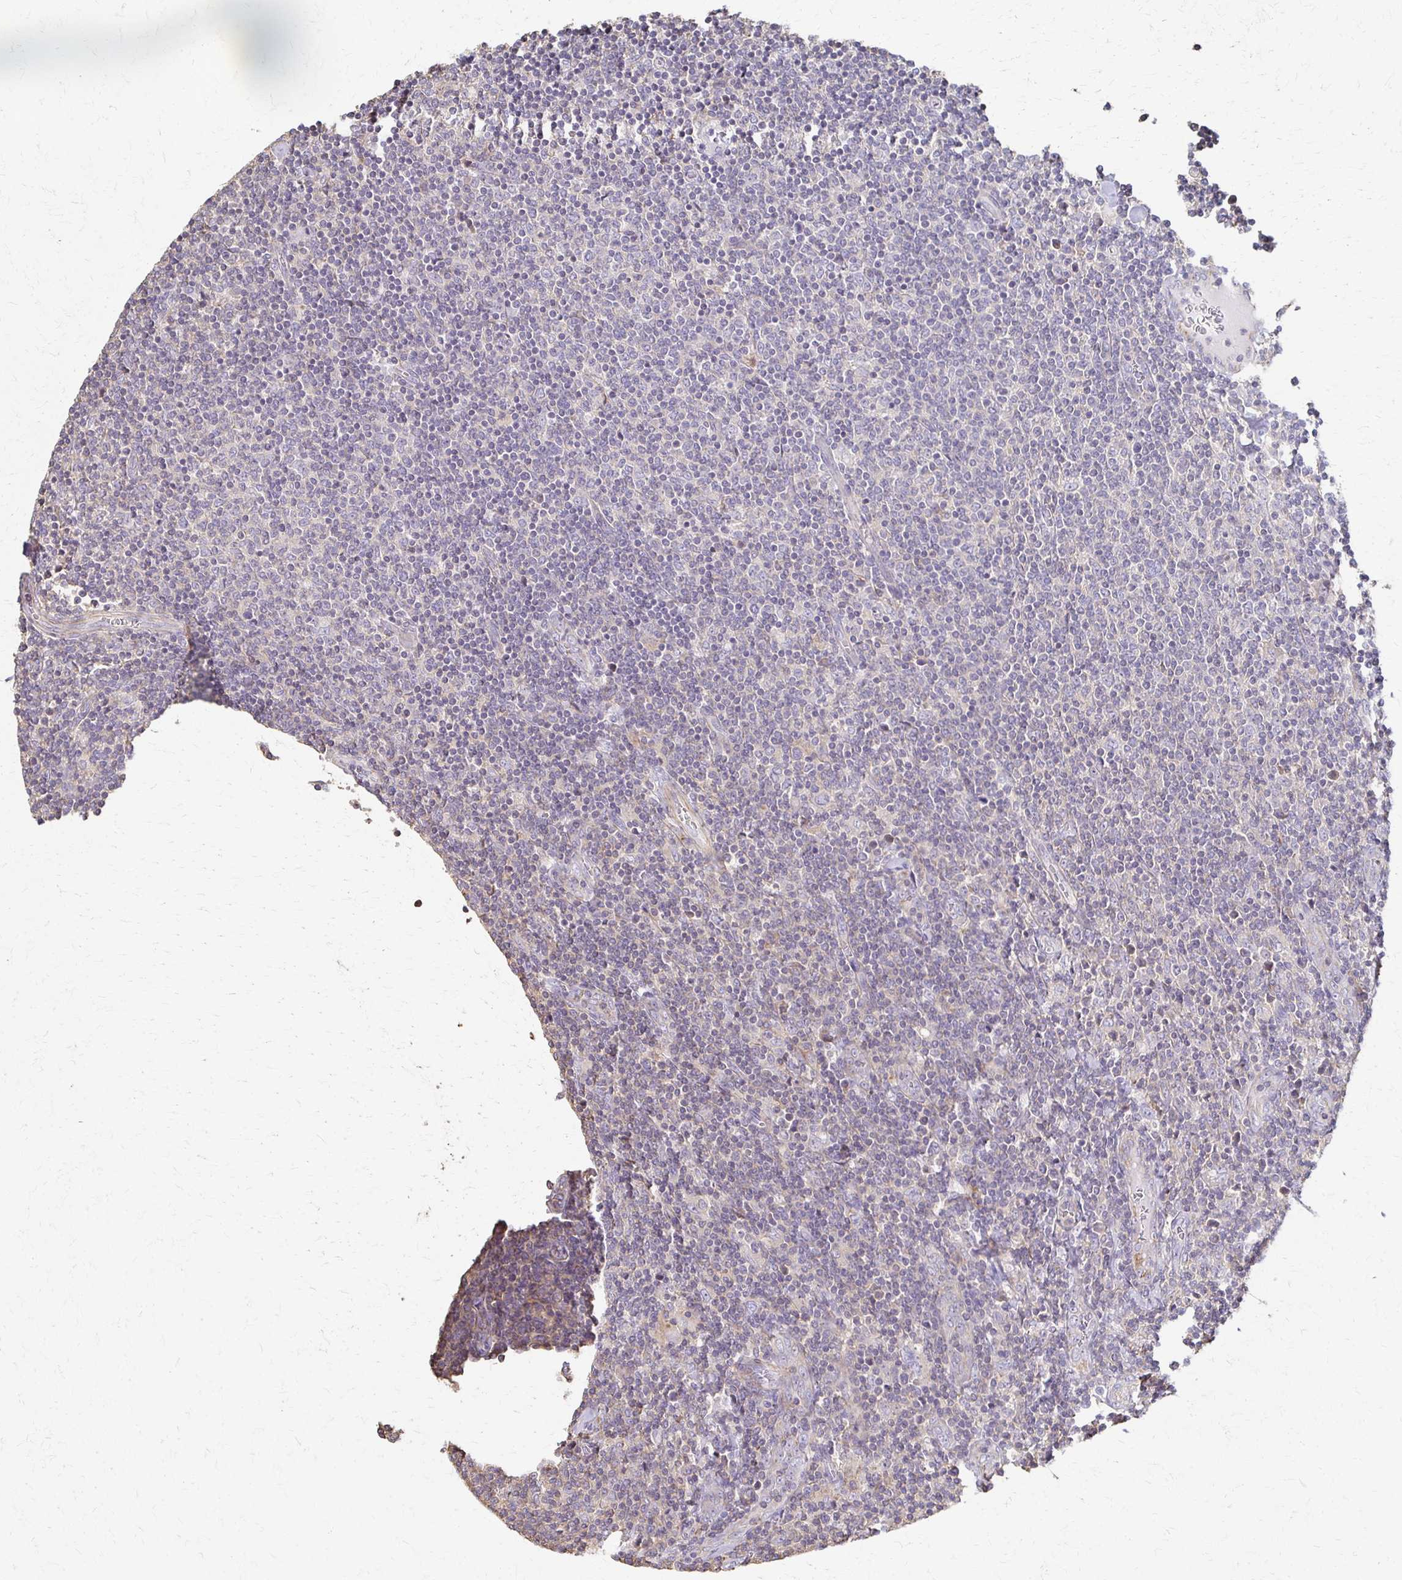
{"staining": {"intensity": "negative", "quantity": "none", "location": "none"}, "tissue": "lymphoma", "cell_type": "Tumor cells", "image_type": "cancer", "snomed": [{"axis": "morphology", "description": "Malignant lymphoma, non-Hodgkin's type, Low grade"}, {"axis": "topography", "description": "Lymph node"}], "caption": "Tumor cells are negative for protein expression in human low-grade malignant lymphoma, non-Hodgkin's type.", "gene": "C1QTNF7", "patient": {"sex": "male", "age": 52}}